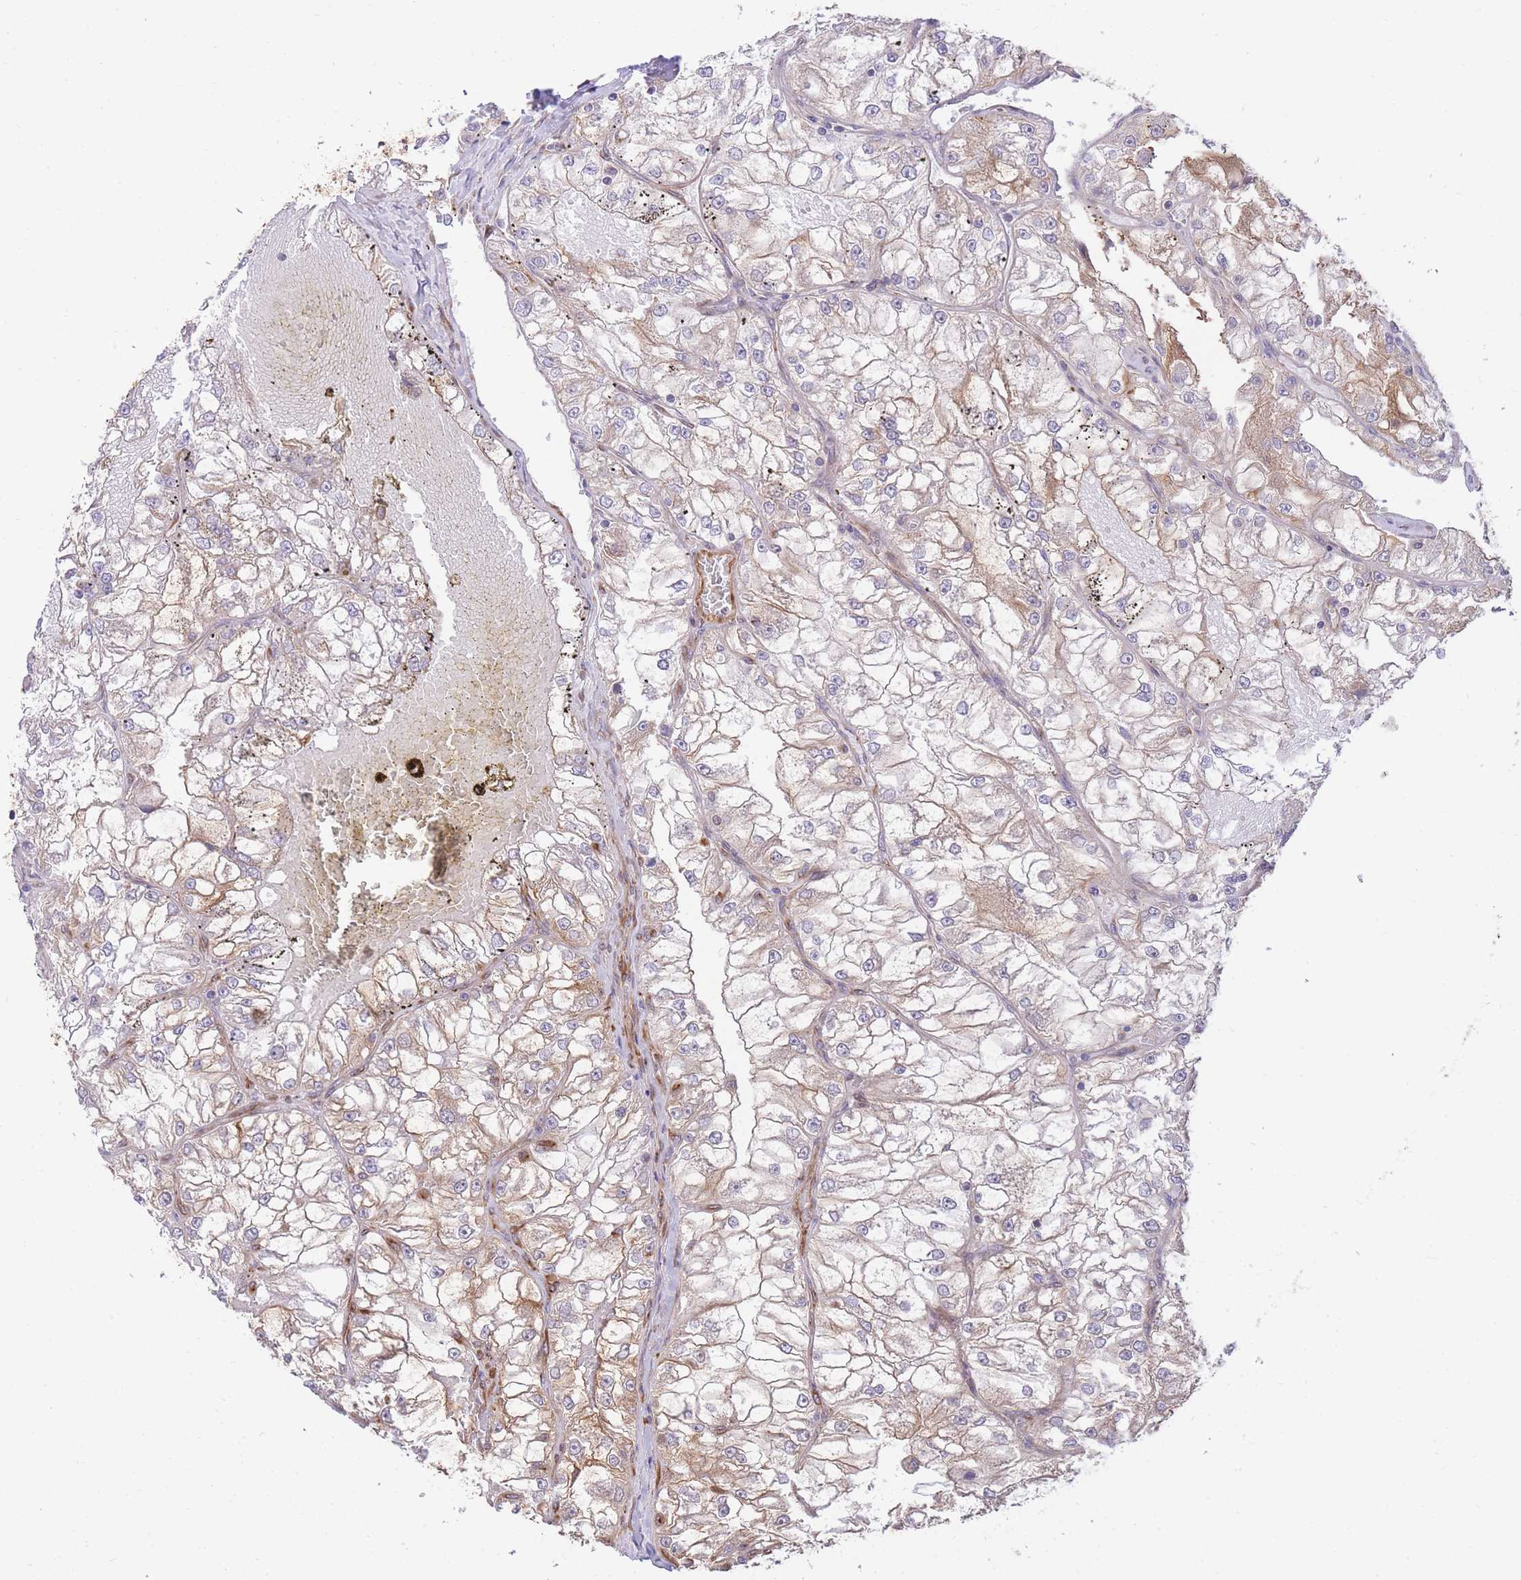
{"staining": {"intensity": "moderate", "quantity": "25%-75%", "location": "cytoplasmic/membranous"}, "tissue": "renal cancer", "cell_type": "Tumor cells", "image_type": "cancer", "snomed": [{"axis": "morphology", "description": "Adenocarcinoma, NOS"}, {"axis": "topography", "description": "Kidney"}], "caption": "Immunohistochemical staining of renal adenocarcinoma exhibits medium levels of moderate cytoplasmic/membranous protein staining in about 25%-75% of tumor cells.", "gene": "EXOSC8", "patient": {"sex": "female", "age": 72}}